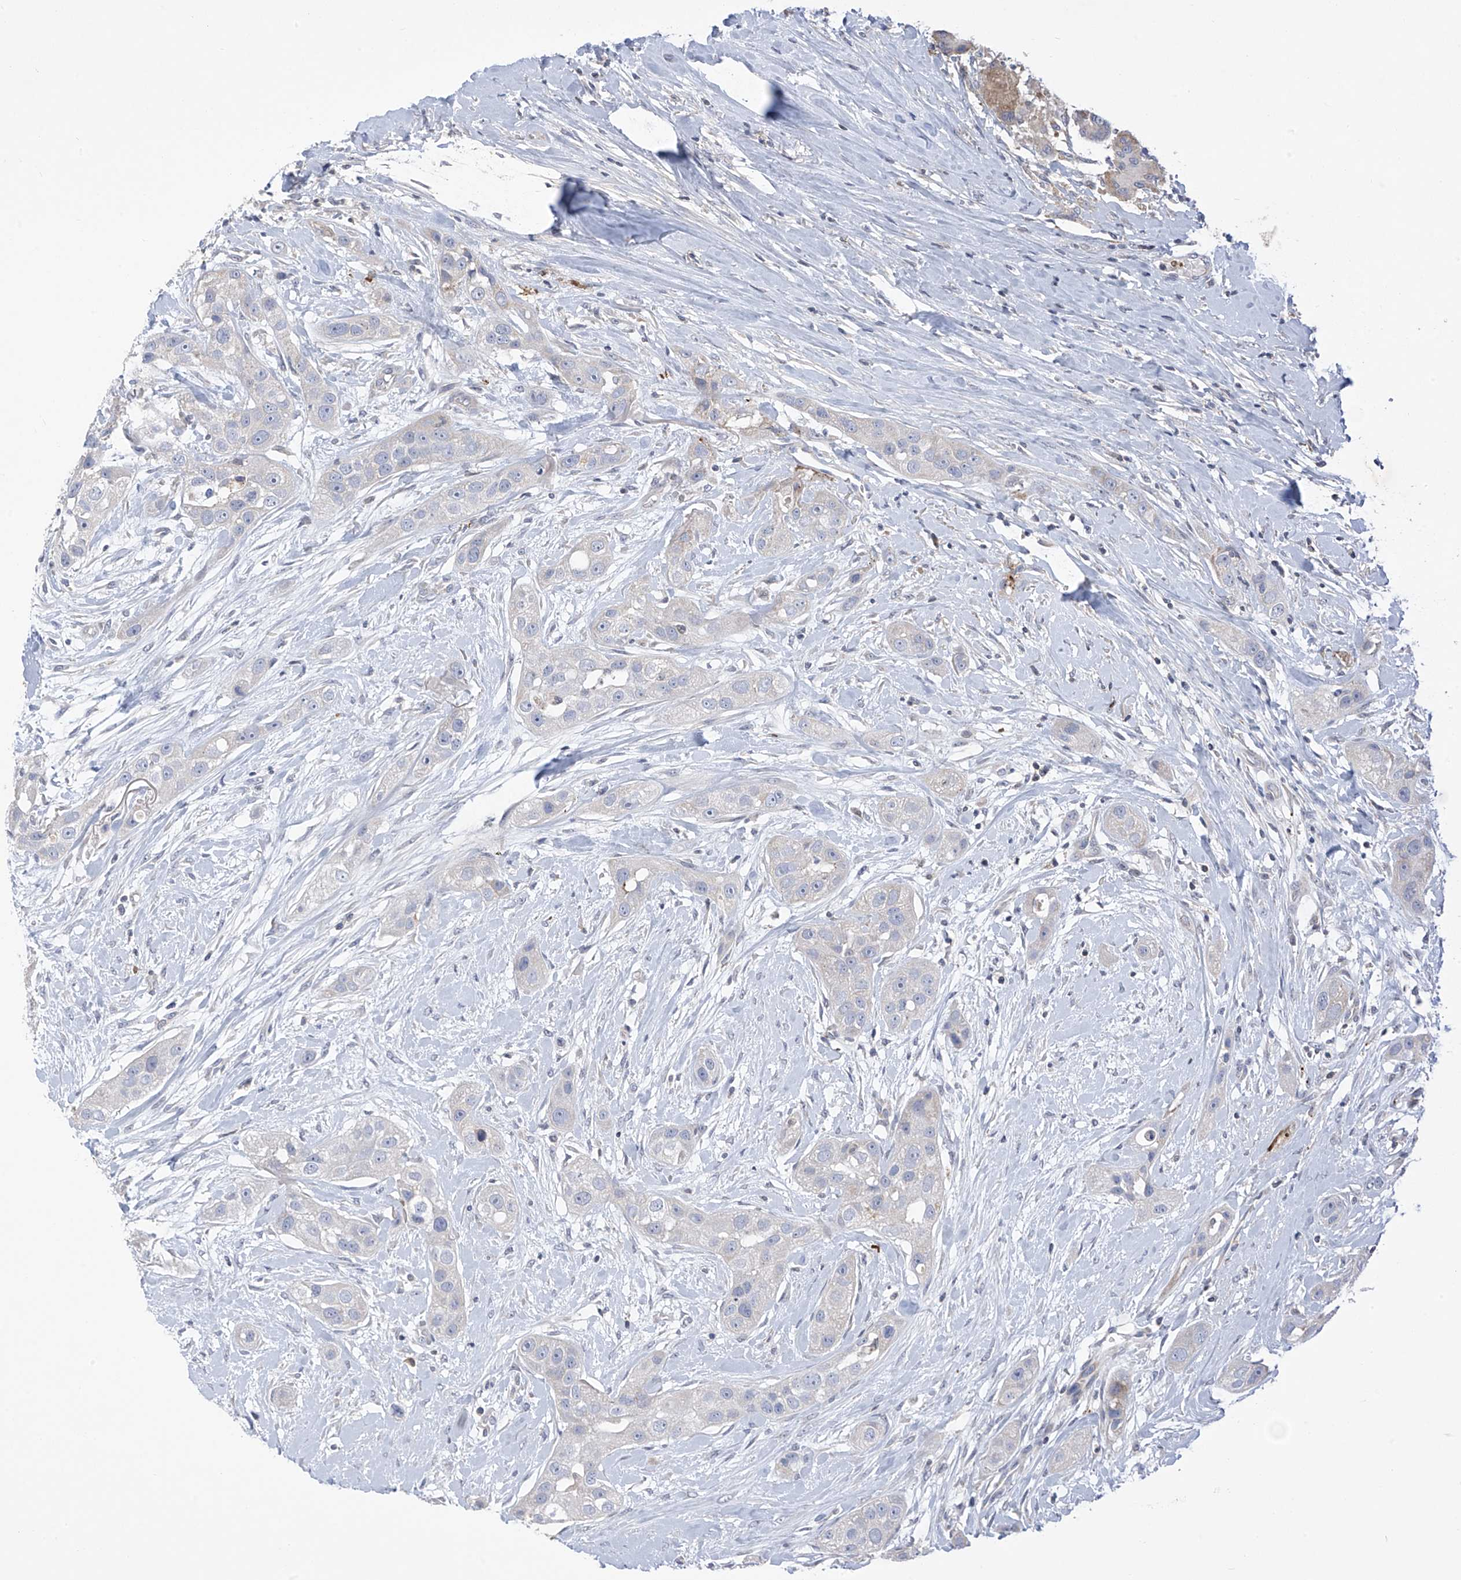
{"staining": {"intensity": "negative", "quantity": "none", "location": "none"}, "tissue": "head and neck cancer", "cell_type": "Tumor cells", "image_type": "cancer", "snomed": [{"axis": "morphology", "description": "Normal tissue, NOS"}, {"axis": "morphology", "description": "Squamous cell carcinoma, NOS"}, {"axis": "topography", "description": "Skeletal muscle"}, {"axis": "topography", "description": "Head-Neck"}], "caption": "Tumor cells are negative for protein expression in human squamous cell carcinoma (head and neck).", "gene": "SLCO4A1", "patient": {"sex": "male", "age": 51}}